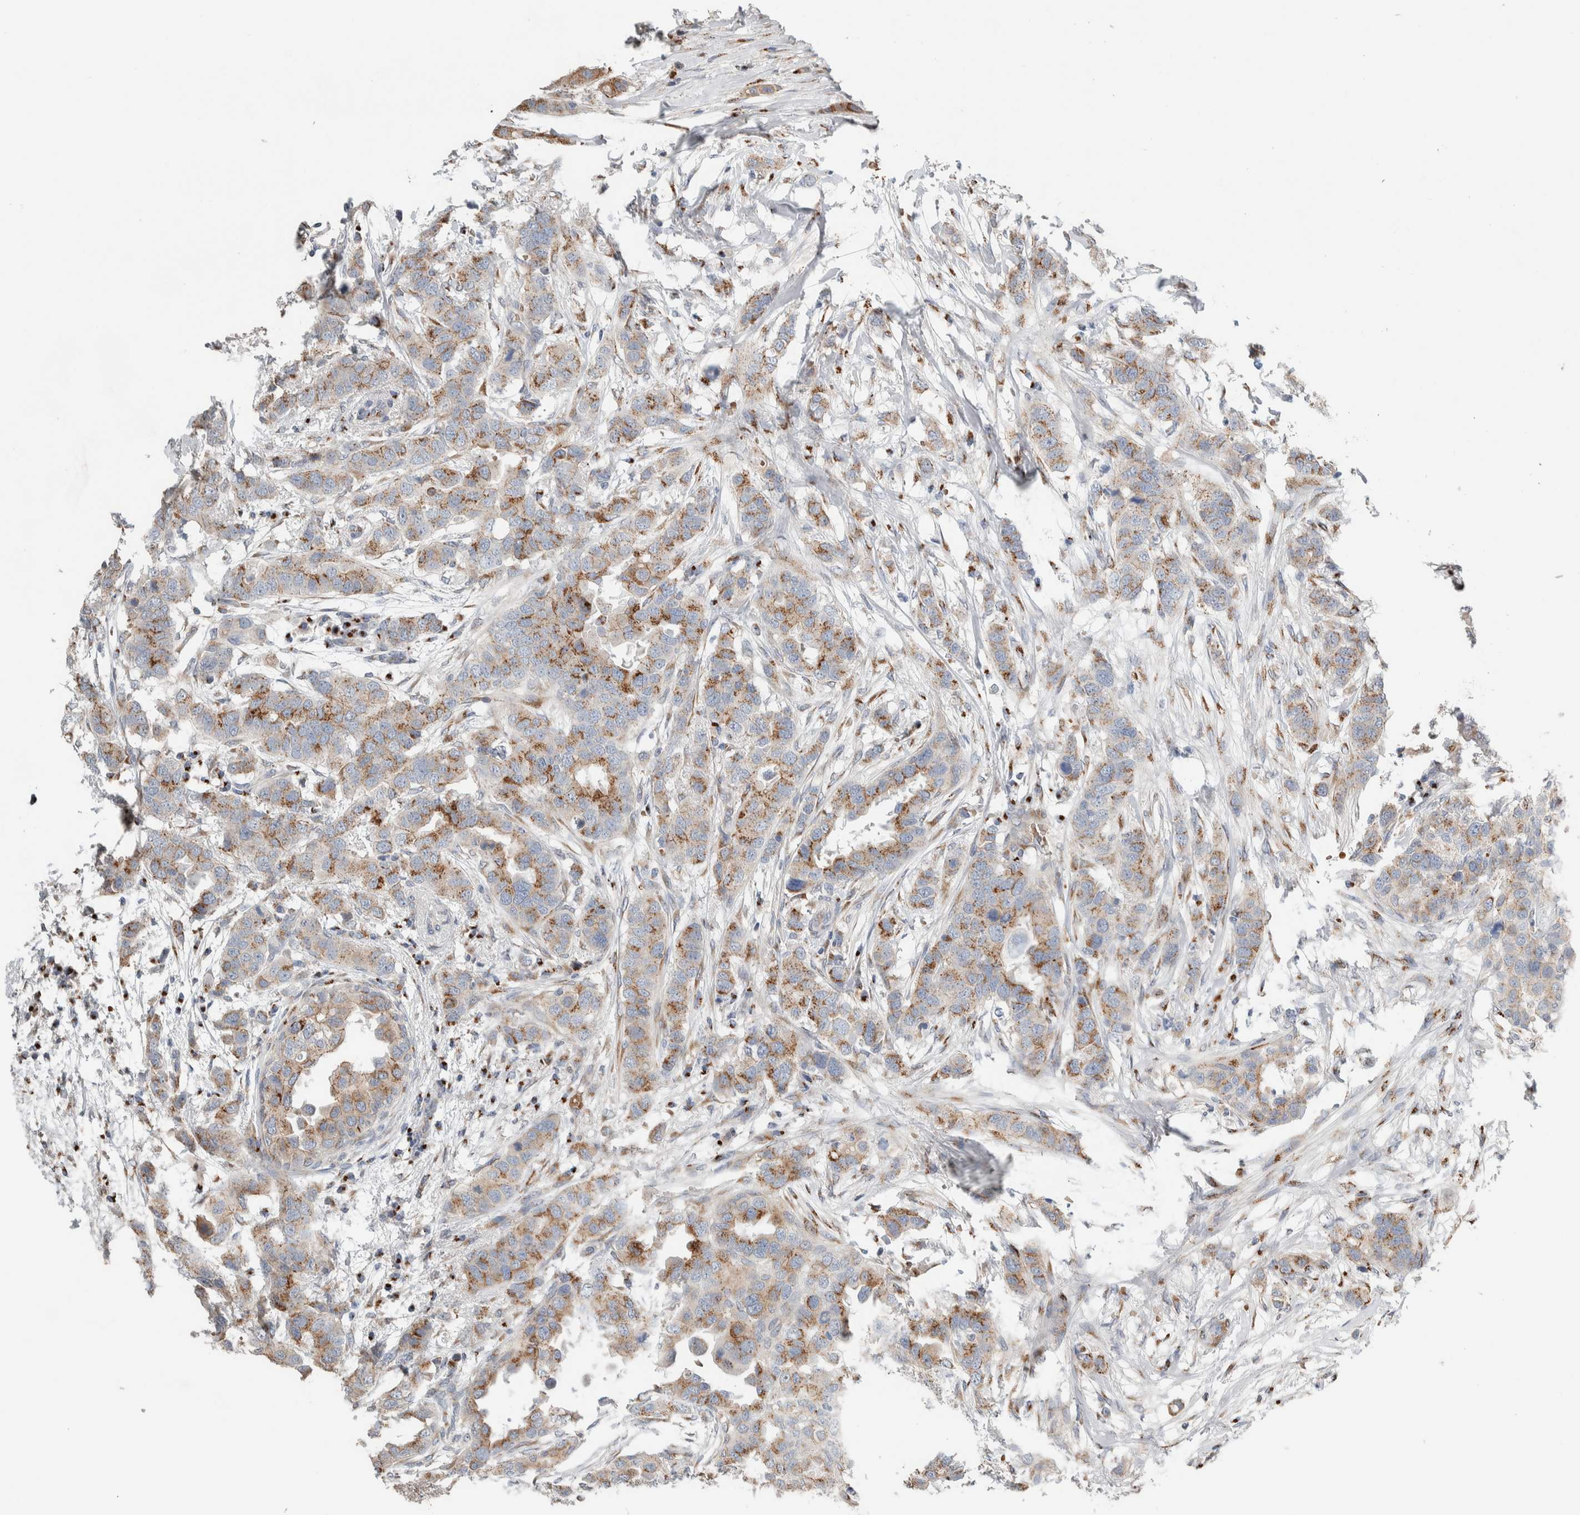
{"staining": {"intensity": "moderate", "quantity": ">75%", "location": "cytoplasmic/membranous"}, "tissue": "breast cancer", "cell_type": "Tumor cells", "image_type": "cancer", "snomed": [{"axis": "morphology", "description": "Duct carcinoma"}, {"axis": "topography", "description": "Breast"}], "caption": "Tumor cells reveal medium levels of moderate cytoplasmic/membranous expression in about >75% of cells in human breast cancer (infiltrating ductal carcinoma).", "gene": "SLC38A10", "patient": {"sex": "female", "age": 50}}